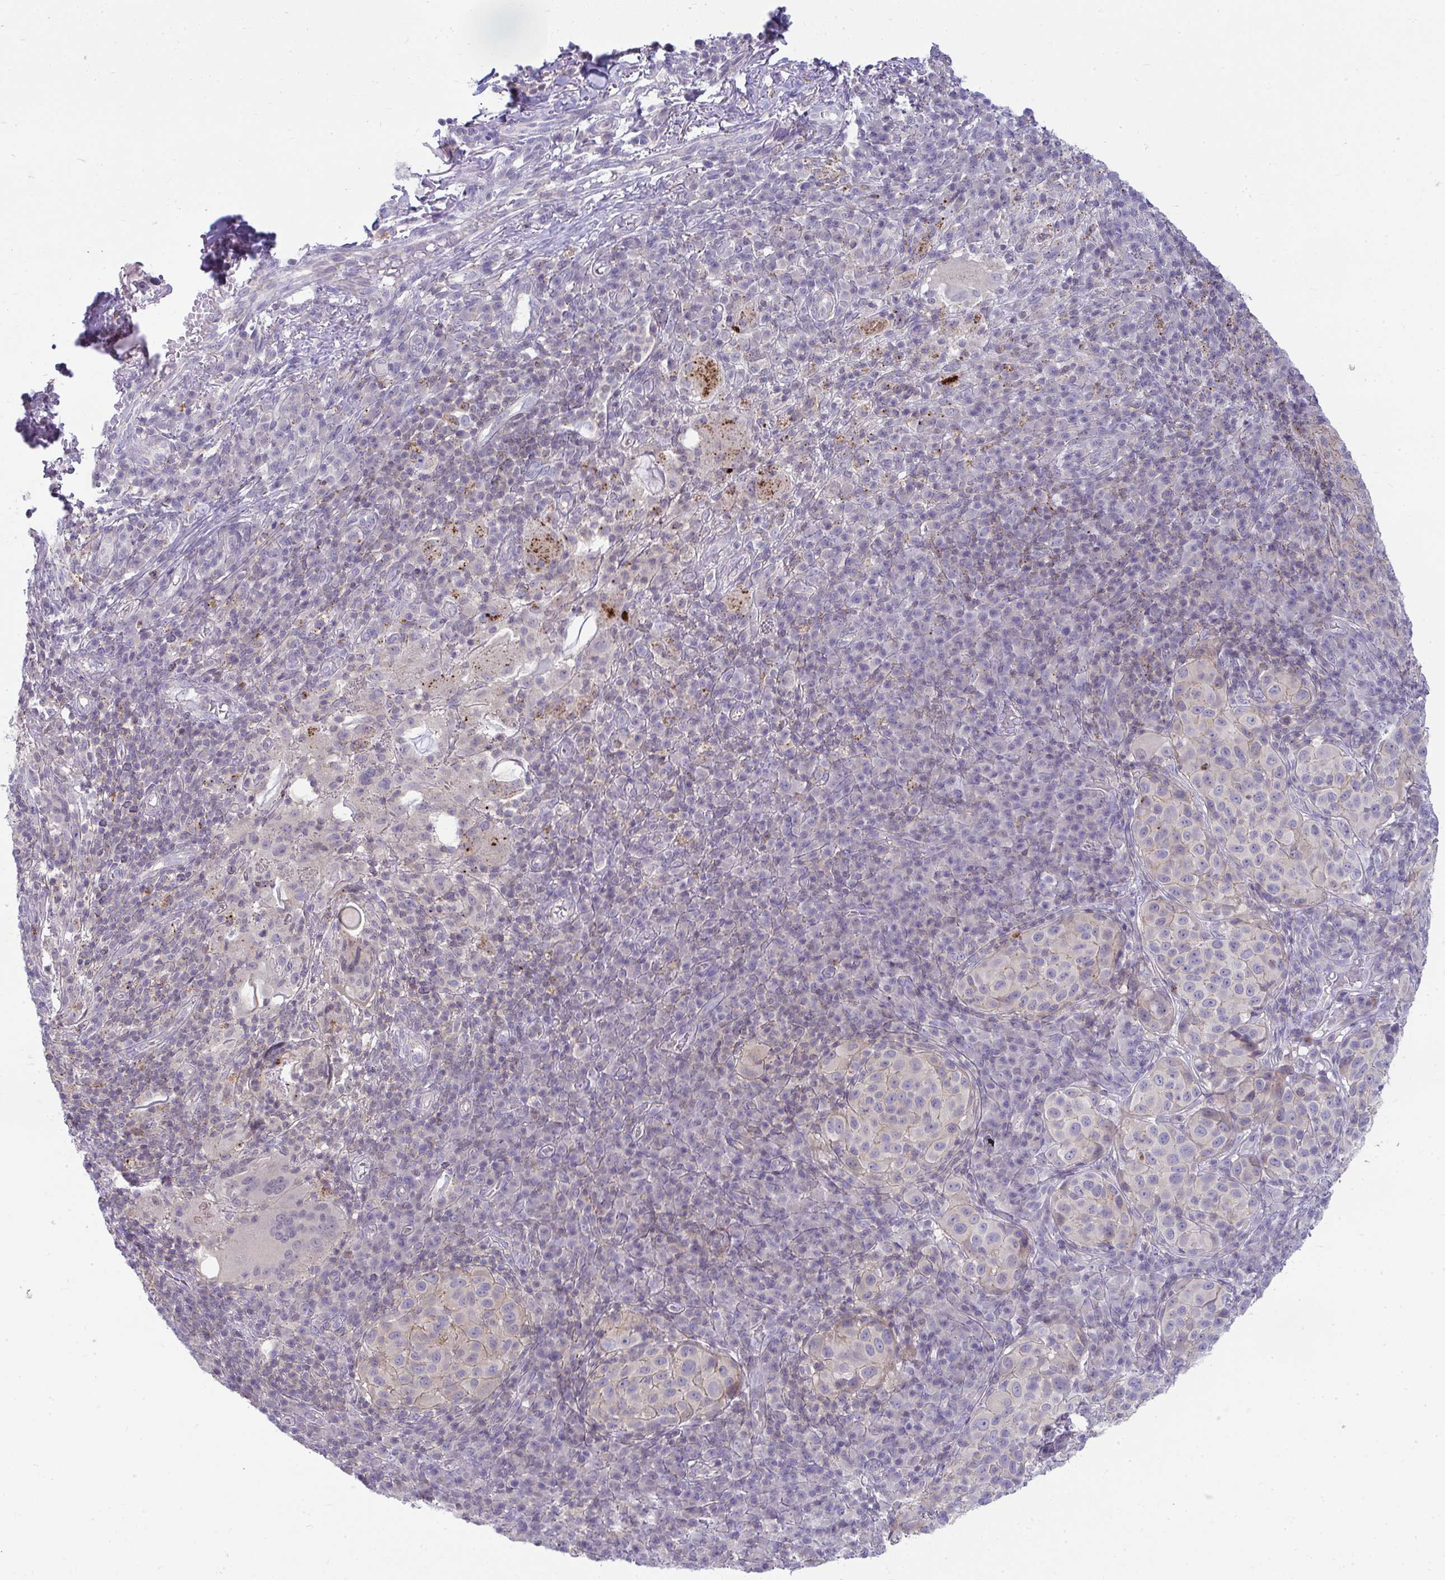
{"staining": {"intensity": "weak", "quantity": "<25%", "location": "cytoplasmic/membranous"}, "tissue": "melanoma", "cell_type": "Tumor cells", "image_type": "cancer", "snomed": [{"axis": "morphology", "description": "Malignant melanoma, NOS"}, {"axis": "topography", "description": "Skin"}], "caption": "The micrograph demonstrates no significant positivity in tumor cells of melanoma.", "gene": "VPS4B", "patient": {"sex": "male", "age": 38}}